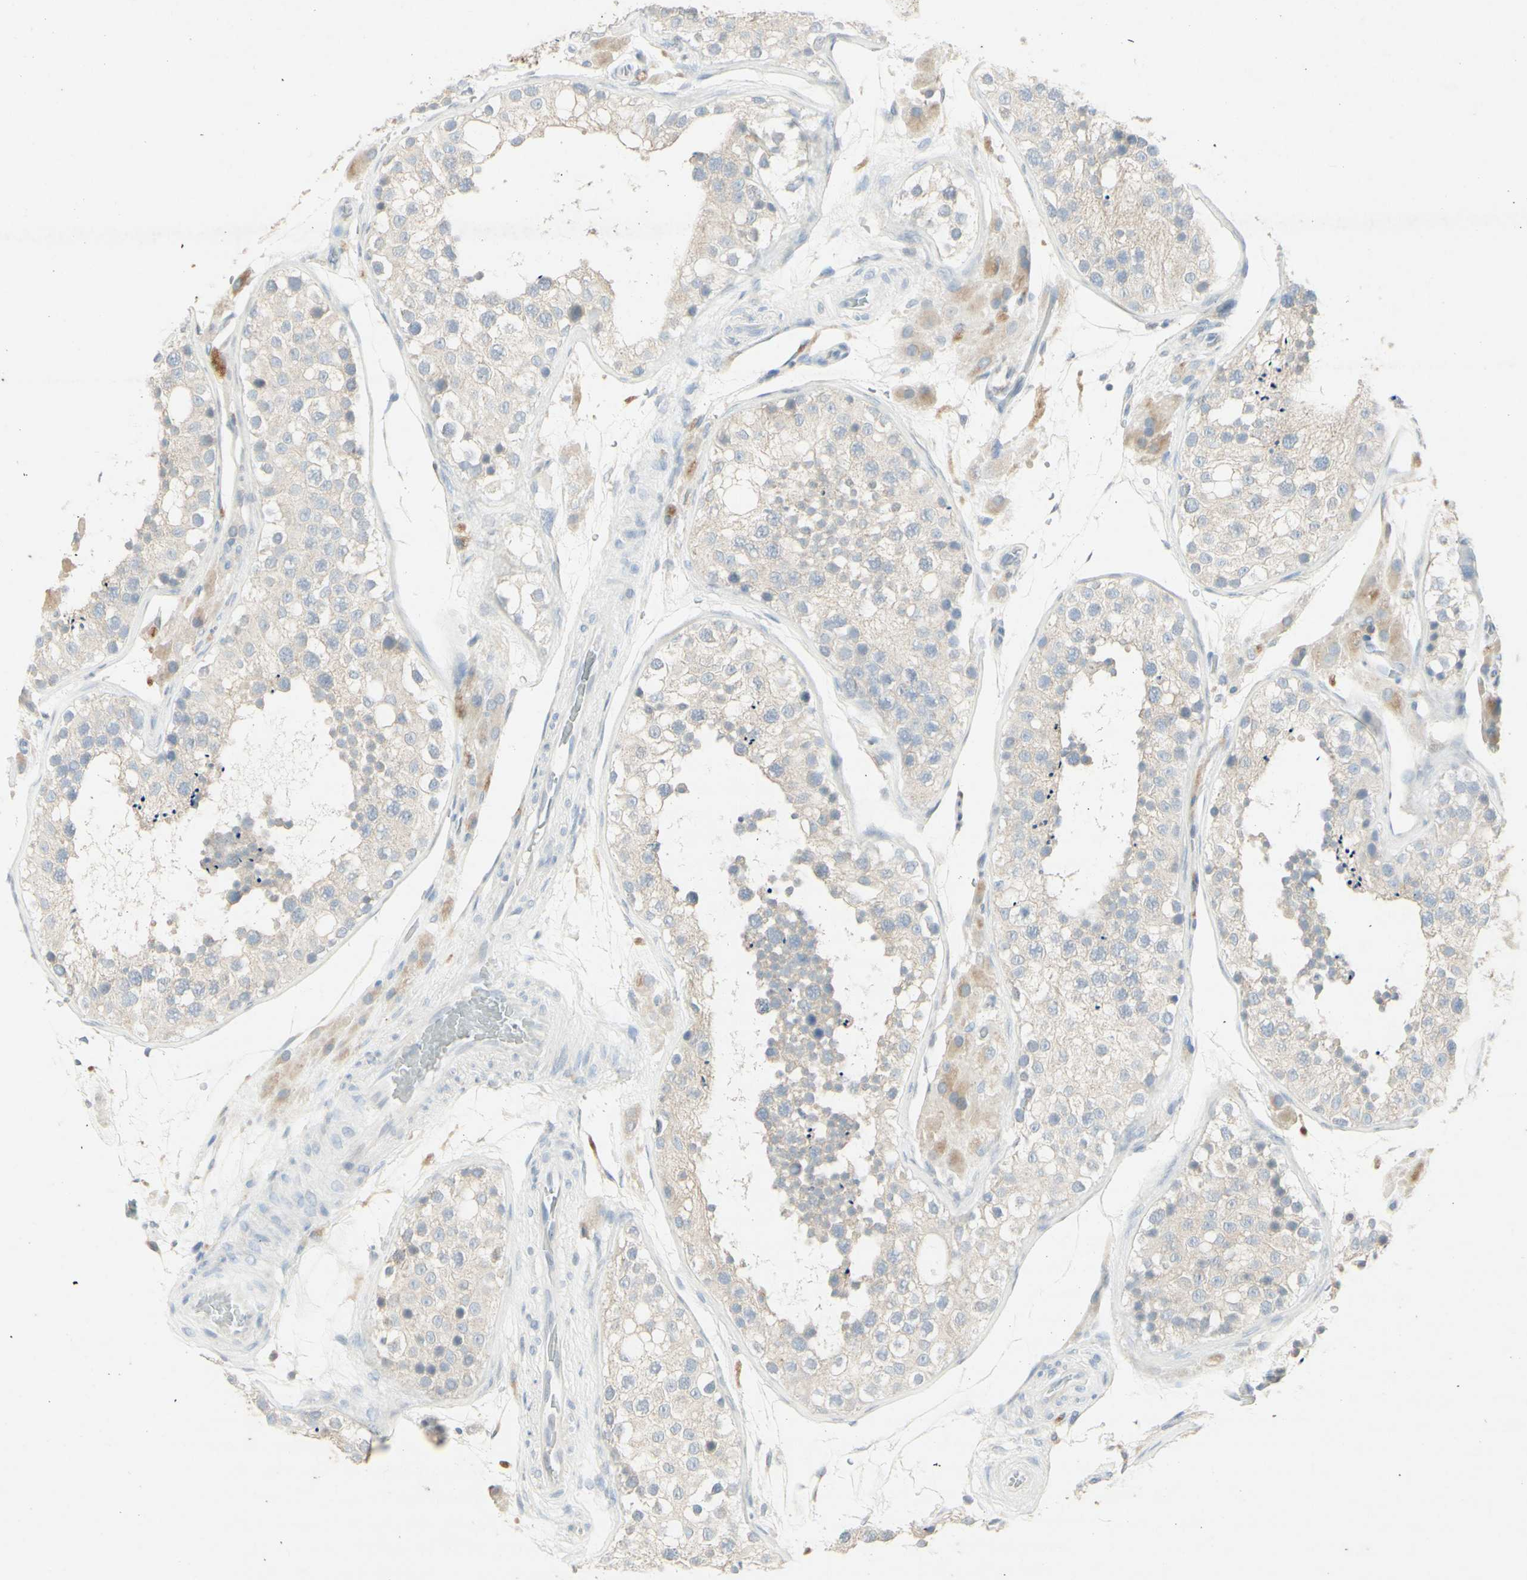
{"staining": {"intensity": "weak", "quantity": "<25%", "location": "cytoplasmic/membranous"}, "tissue": "testis", "cell_type": "Cells in seminiferous ducts", "image_type": "normal", "snomed": [{"axis": "morphology", "description": "Normal tissue, NOS"}, {"axis": "topography", "description": "Testis"}], "caption": "This is an IHC photomicrograph of unremarkable testis. There is no staining in cells in seminiferous ducts.", "gene": "ATP6V1B1", "patient": {"sex": "male", "age": 26}}